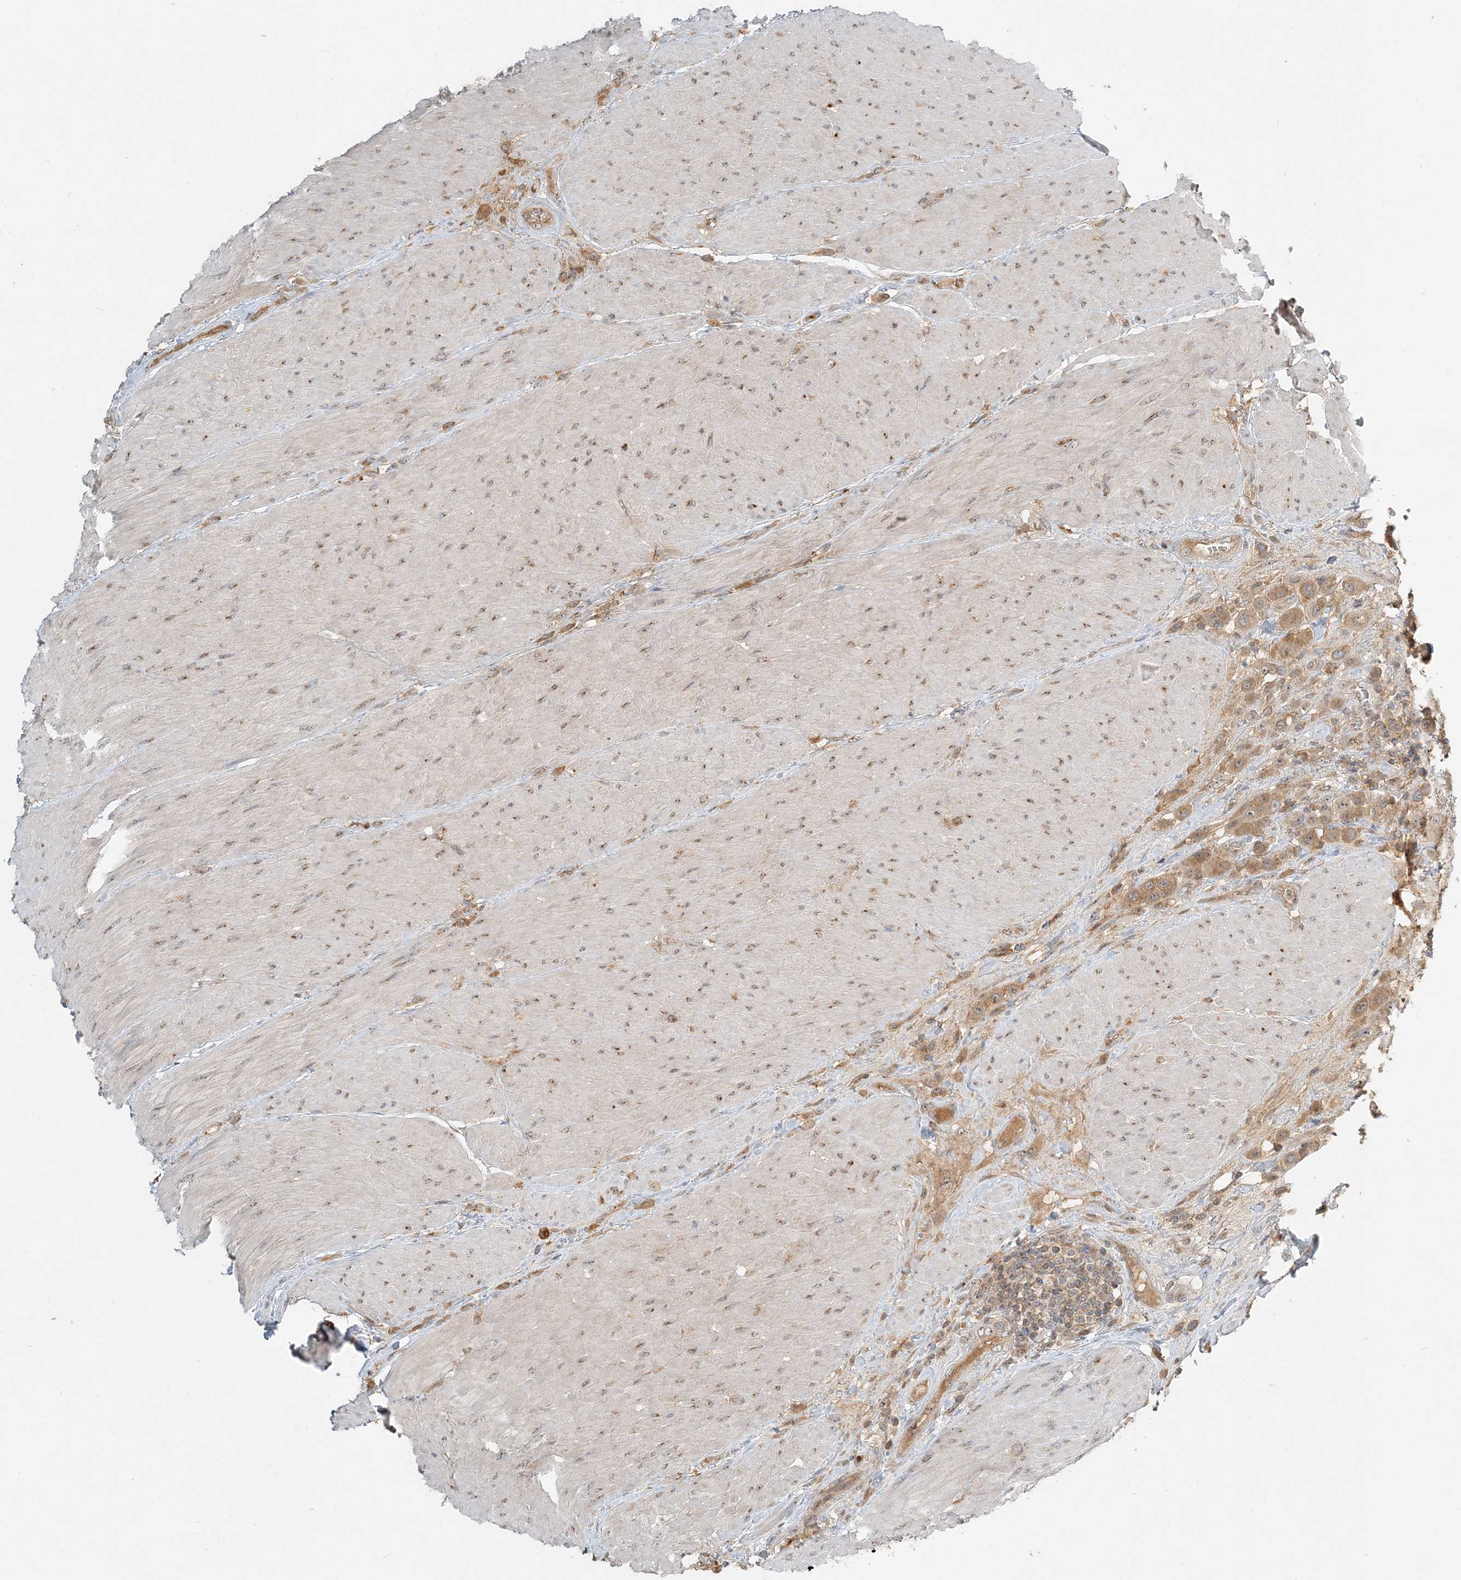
{"staining": {"intensity": "moderate", "quantity": ">75%", "location": "cytoplasmic/membranous"}, "tissue": "urothelial cancer", "cell_type": "Tumor cells", "image_type": "cancer", "snomed": [{"axis": "morphology", "description": "Urothelial carcinoma, High grade"}, {"axis": "topography", "description": "Urinary bladder"}], "caption": "Protein expression by IHC displays moderate cytoplasmic/membranous expression in approximately >75% of tumor cells in high-grade urothelial carcinoma.", "gene": "AP1AR", "patient": {"sex": "male", "age": 50}}